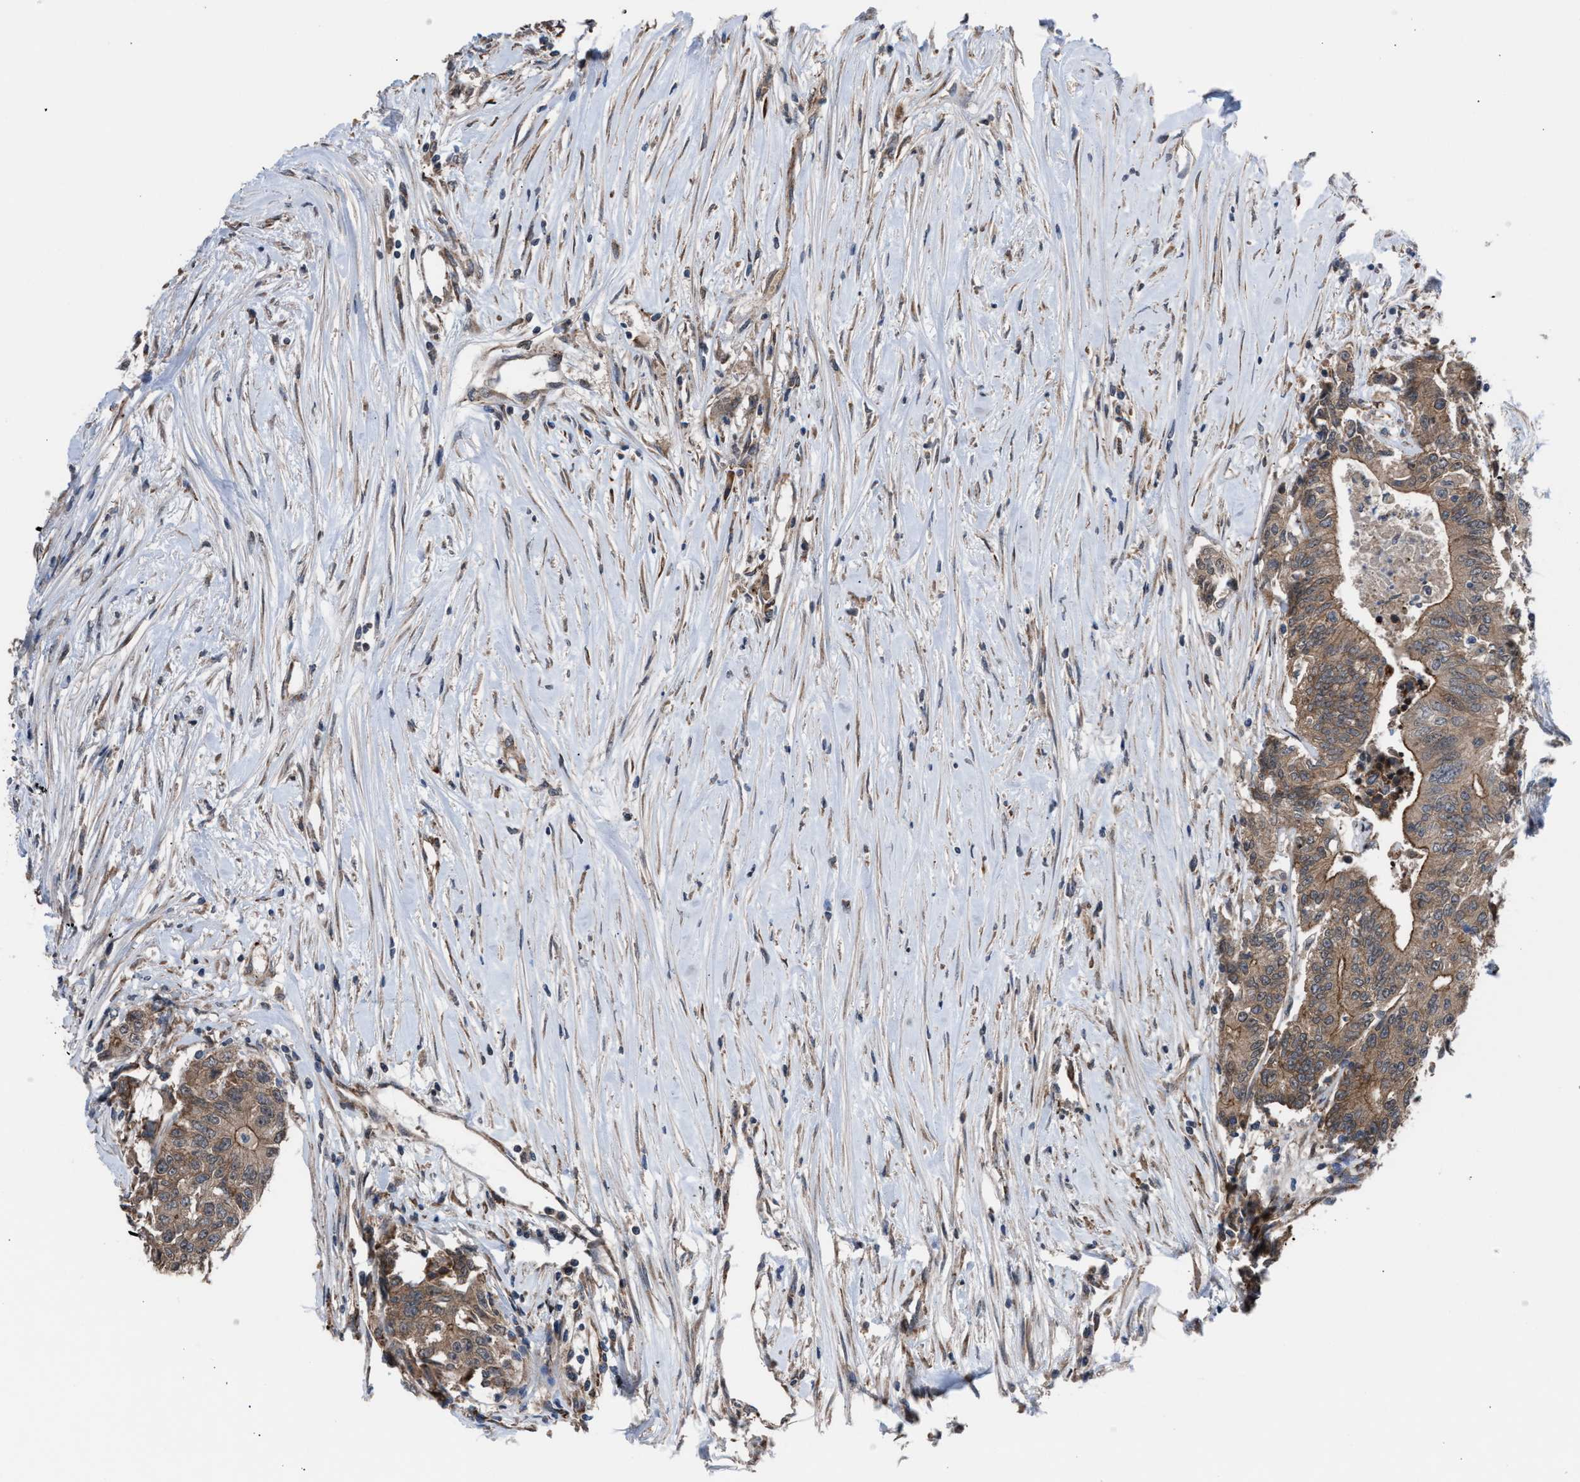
{"staining": {"intensity": "moderate", "quantity": ">75%", "location": "cytoplasmic/membranous"}, "tissue": "colorectal cancer", "cell_type": "Tumor cells", "image_type": "cancer", "snomed": [{"axis": "morphology", "description": "Adenocarcinoma, NOS"}, {"axis": "topography", "description": "Colon"}], "caption": "Immunohistochemical staining of colorectal cancer exhibits medium levels of moderate cytoplasmic/membranous positivity in about >75% of tumor cells. (brown staining indicates protein expression, while blue staining denotes nuclei).", "gene": "TP53BP2", "patient": {"sex": "female", "age": 77}}